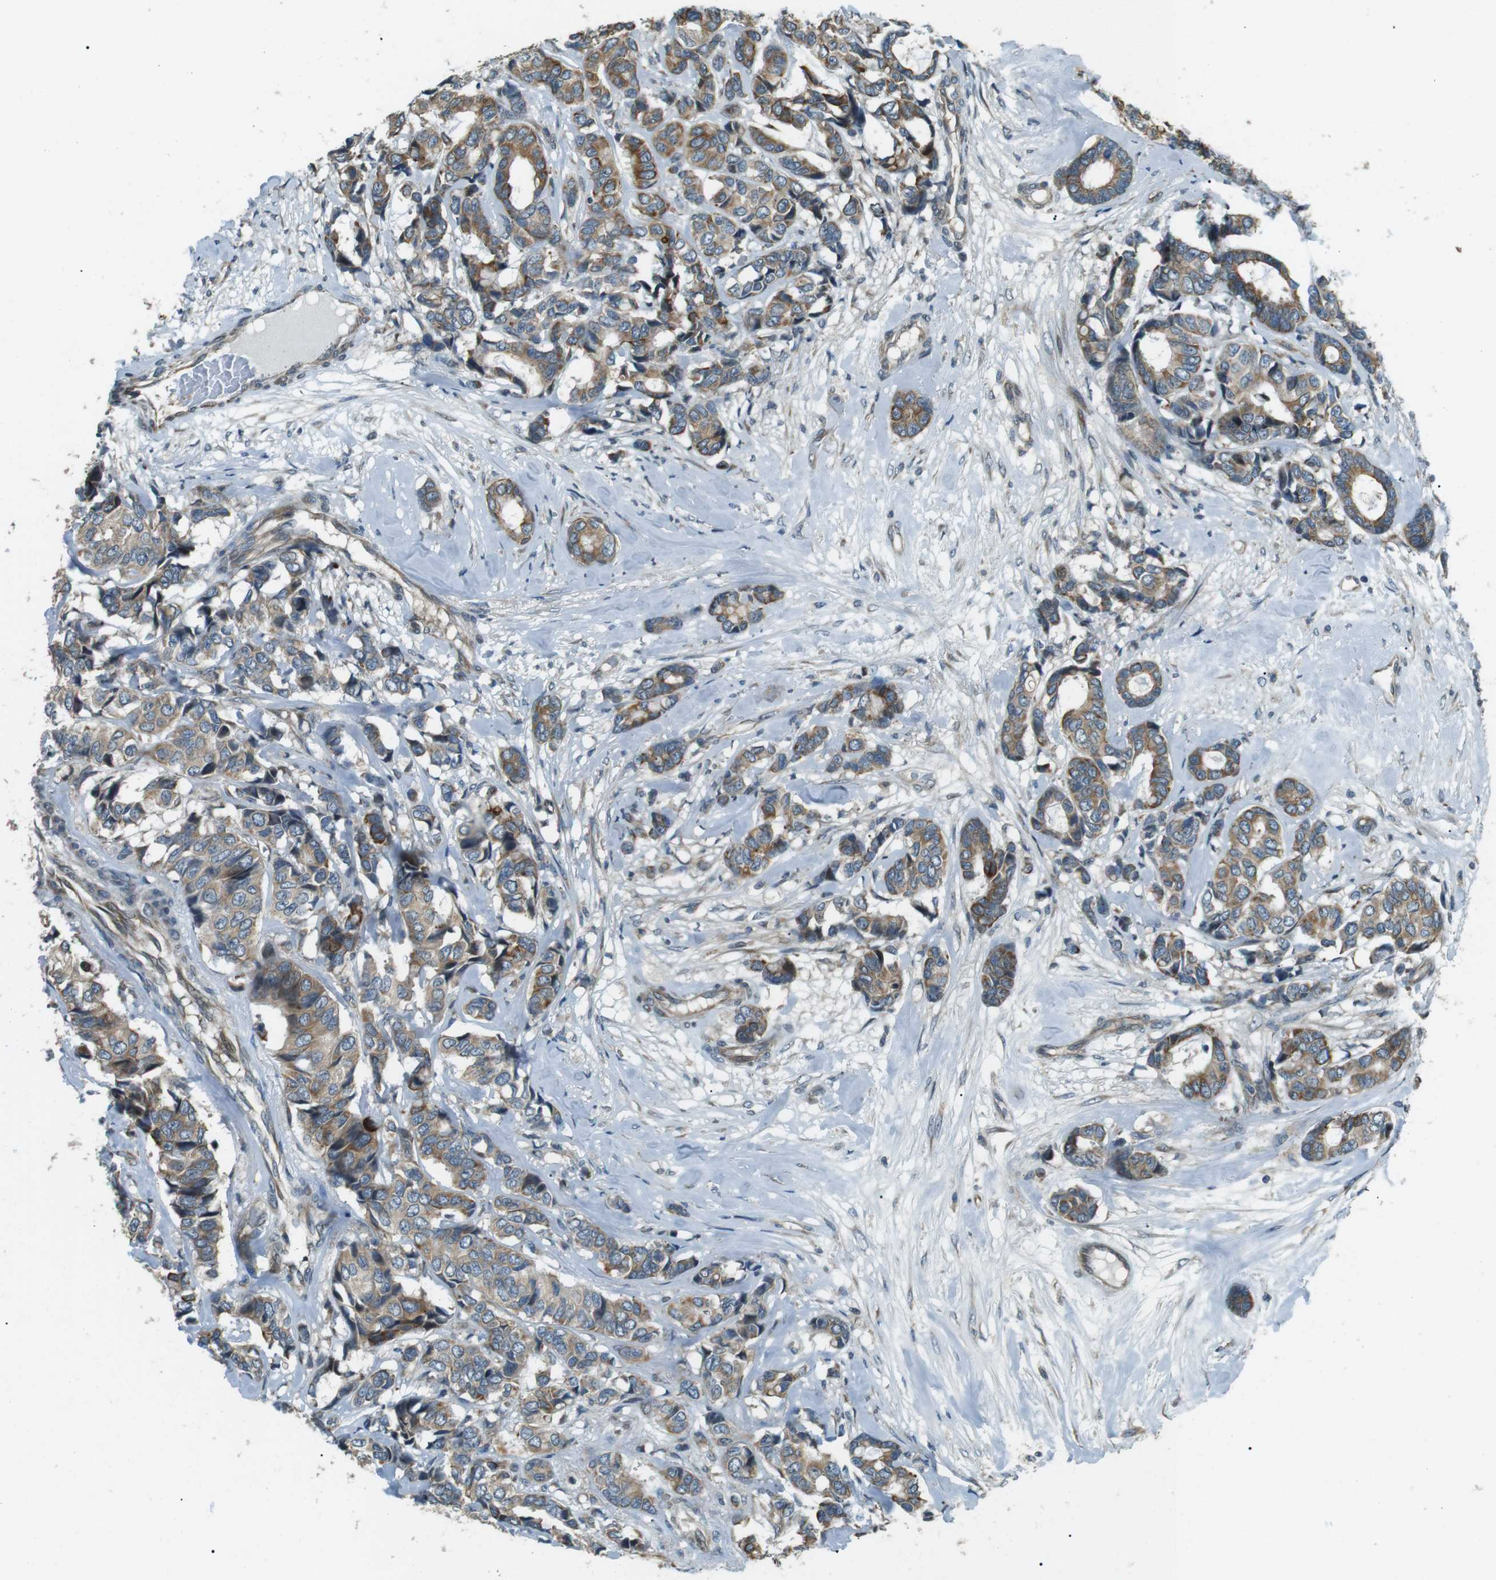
{"staining": {"intensity": "moderate", "quantity": ">75%", "location": "cytoplasmic/membranous"}, "tissue": "breast cancer", "cell_type": "Tumor cells", "image_type": "cancer", "snomed": [{"axis": "morphology", "description": "Duct carcinoma"}, {"axis": "topography", "description": "Breast"}], "caption": "This image demonstrates breast cancer stained with immunohistochemistry (IHC) to label a protein in brown. The cytoplasmic/membranous of tumor cells show moderate positivity for the protein. Nuclei are counter-stained blue.", "gene": "TMEM74", "patient": {"sex": "female", "age": 87}}